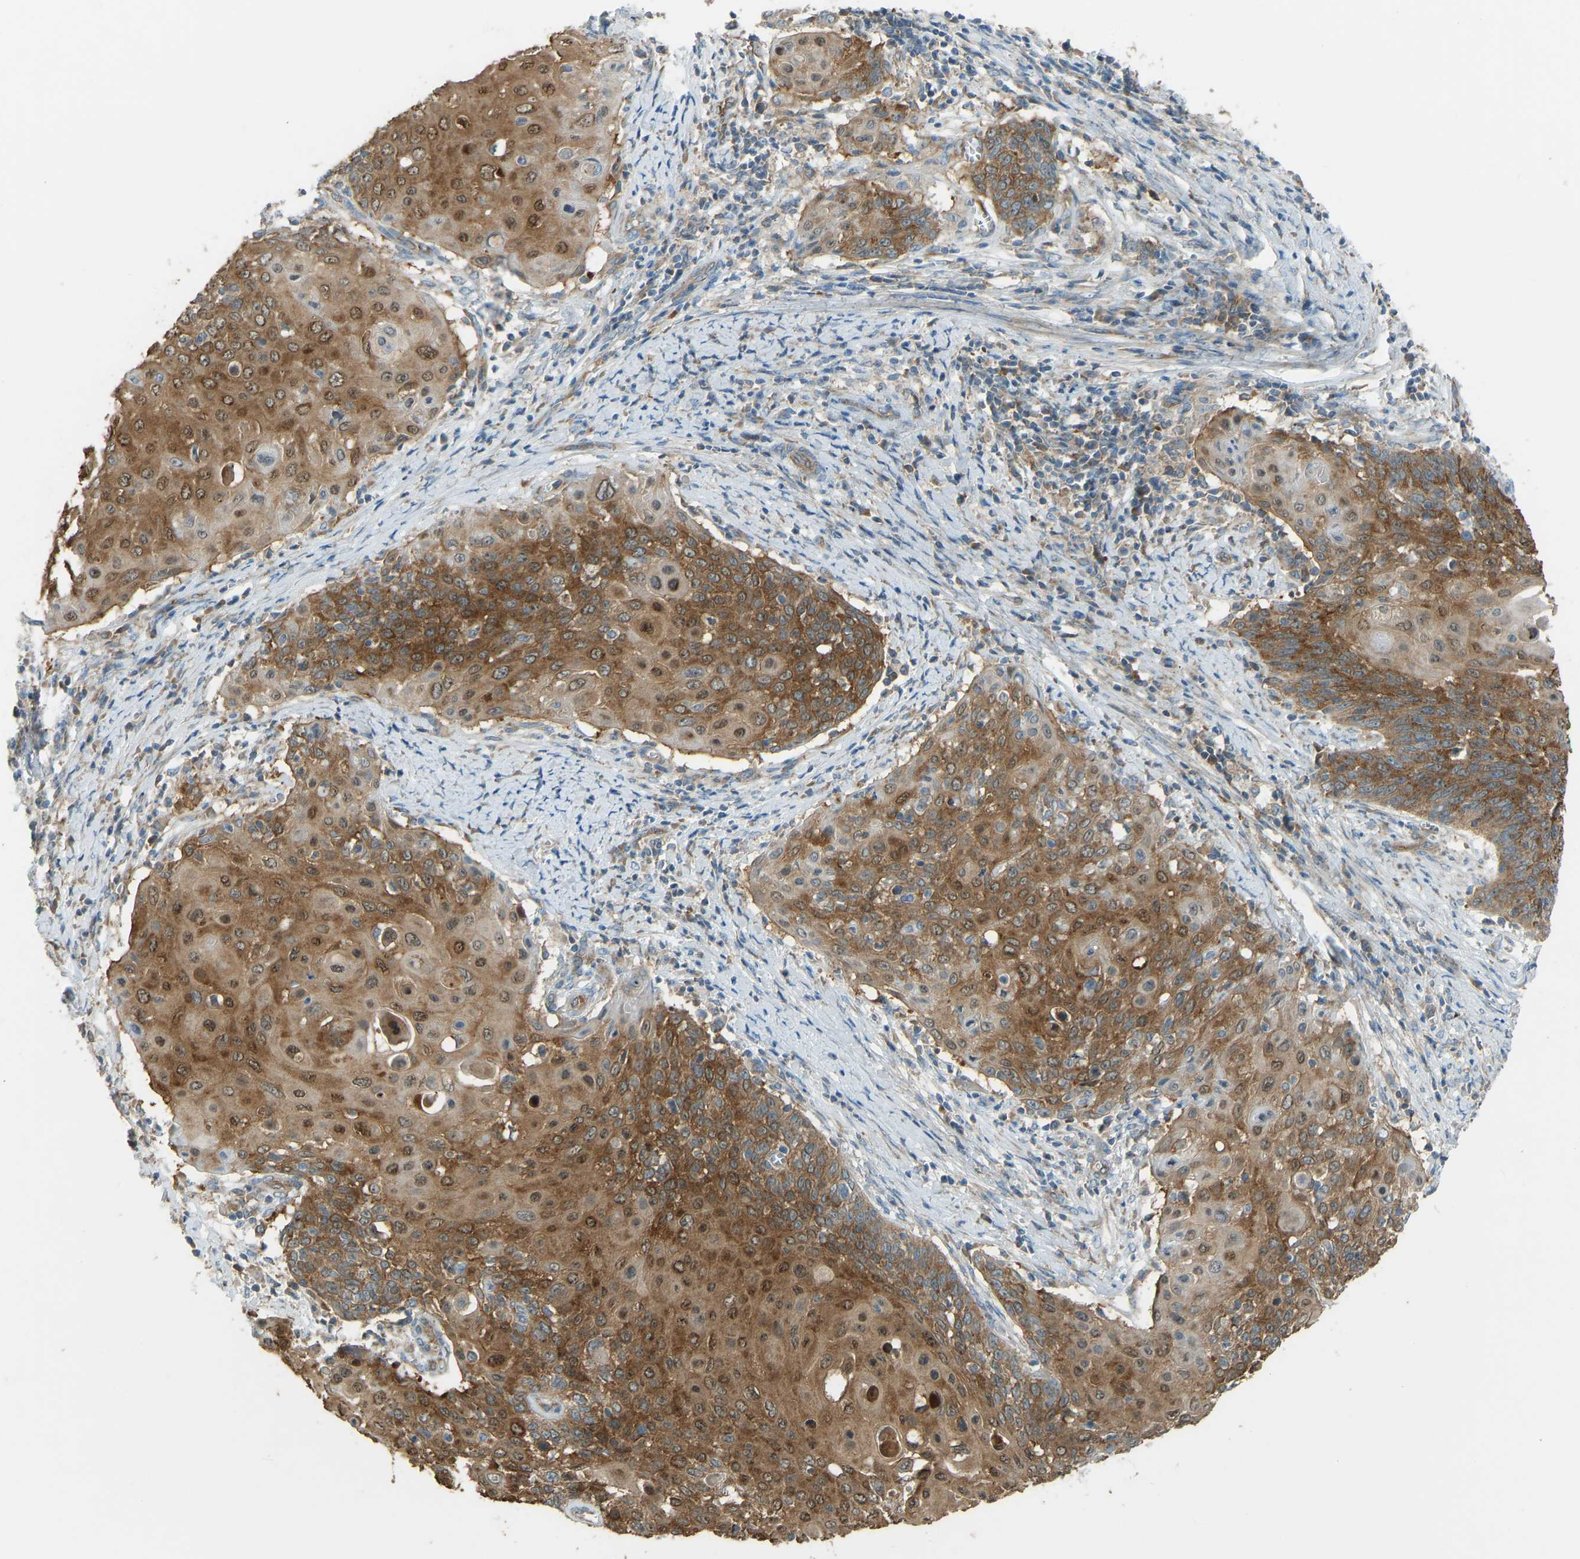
{"staining": {"intensity": "moderate", "quantity": ">75%", "location": "cytoplasmic/membranous,nuclear"}, "tissue": "cervical cancer", "cell_type": "Tumor cells", "image_type": "cancer", "snomed": [{"axis": "morphology", "description": "Squamous cell carcinoma, NOS"}, {"axis": "topography", "description": "Cervix"}], "caption": "Immunohistochemistry (IHC) staining of squamous cell carcinoma (cervical), which shows medium levels of moderate cytoplasmic/membranous and nuclear staining in approximately >75% of tumor cells indicating moderate cytoplasmic/membranous and nuclear protein positivity. The staining was performed using DAB (brown) for protein detection and nuclei were counterstained in hematoxylin (blue).", "gene": "STAU2", "patient": {"sex": "female", "age": 39}}